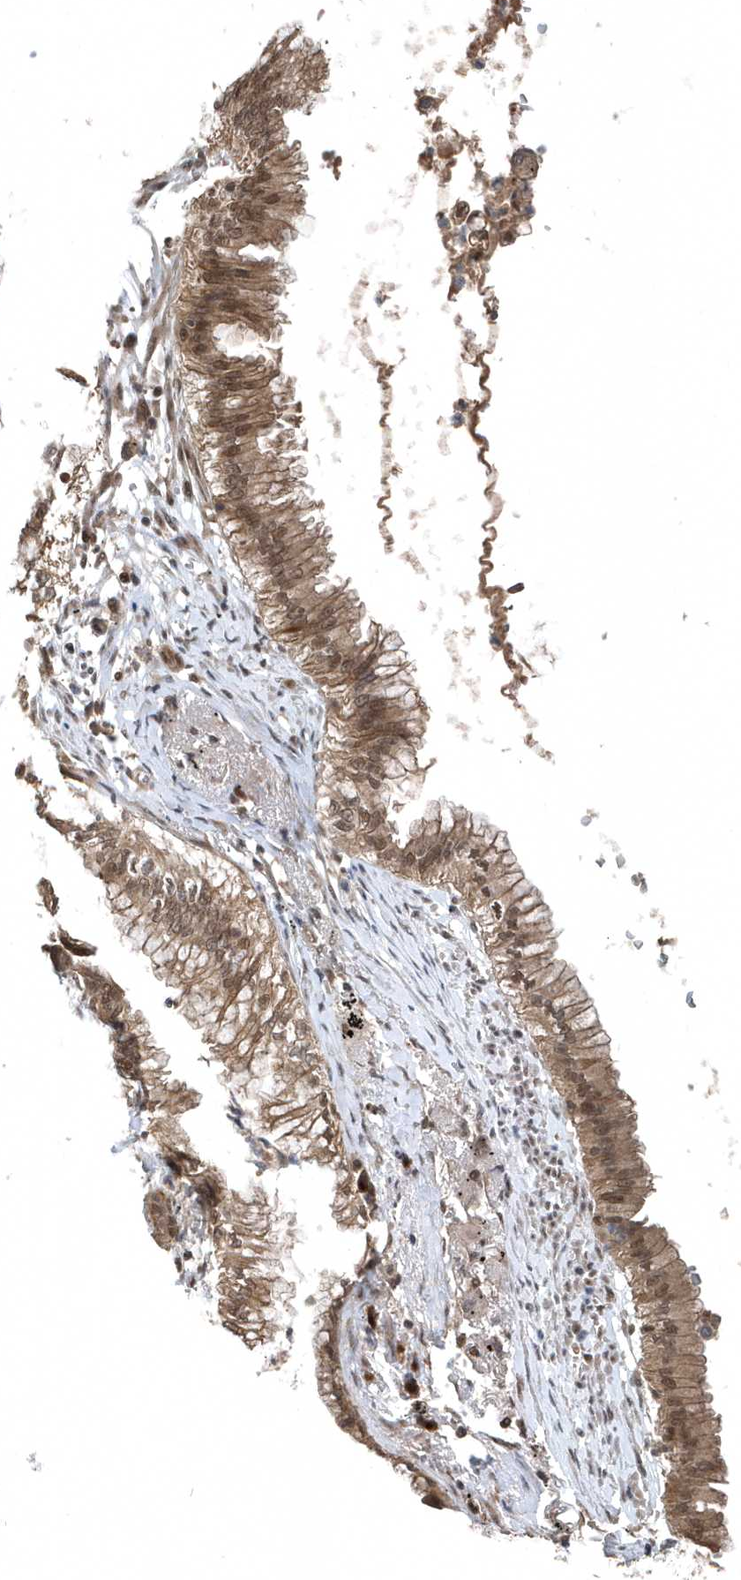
{"staining": {"intensity": "moderate", "quantity": ">75%", "location": "cytoplasmic/membranous,nuclear"}, "tissue": "lung cancer", "cell_type": "Tumor cells", "image_type": "cancer", "snomed": [{"axis": "morphology", "description": "Adenocarcinoma, NOS"}, {"axis": "topography", "description": "Lung"}], "caption": "Lung cancer stained with DAB immunohistochemistry (IHC) exhibits medium levels of moderate cytoplasmic/membranous and nuclear staining in about >75% of tumor cells.", "gene": "QTRT2", "patient": {"sex": "female", "age": 70}}